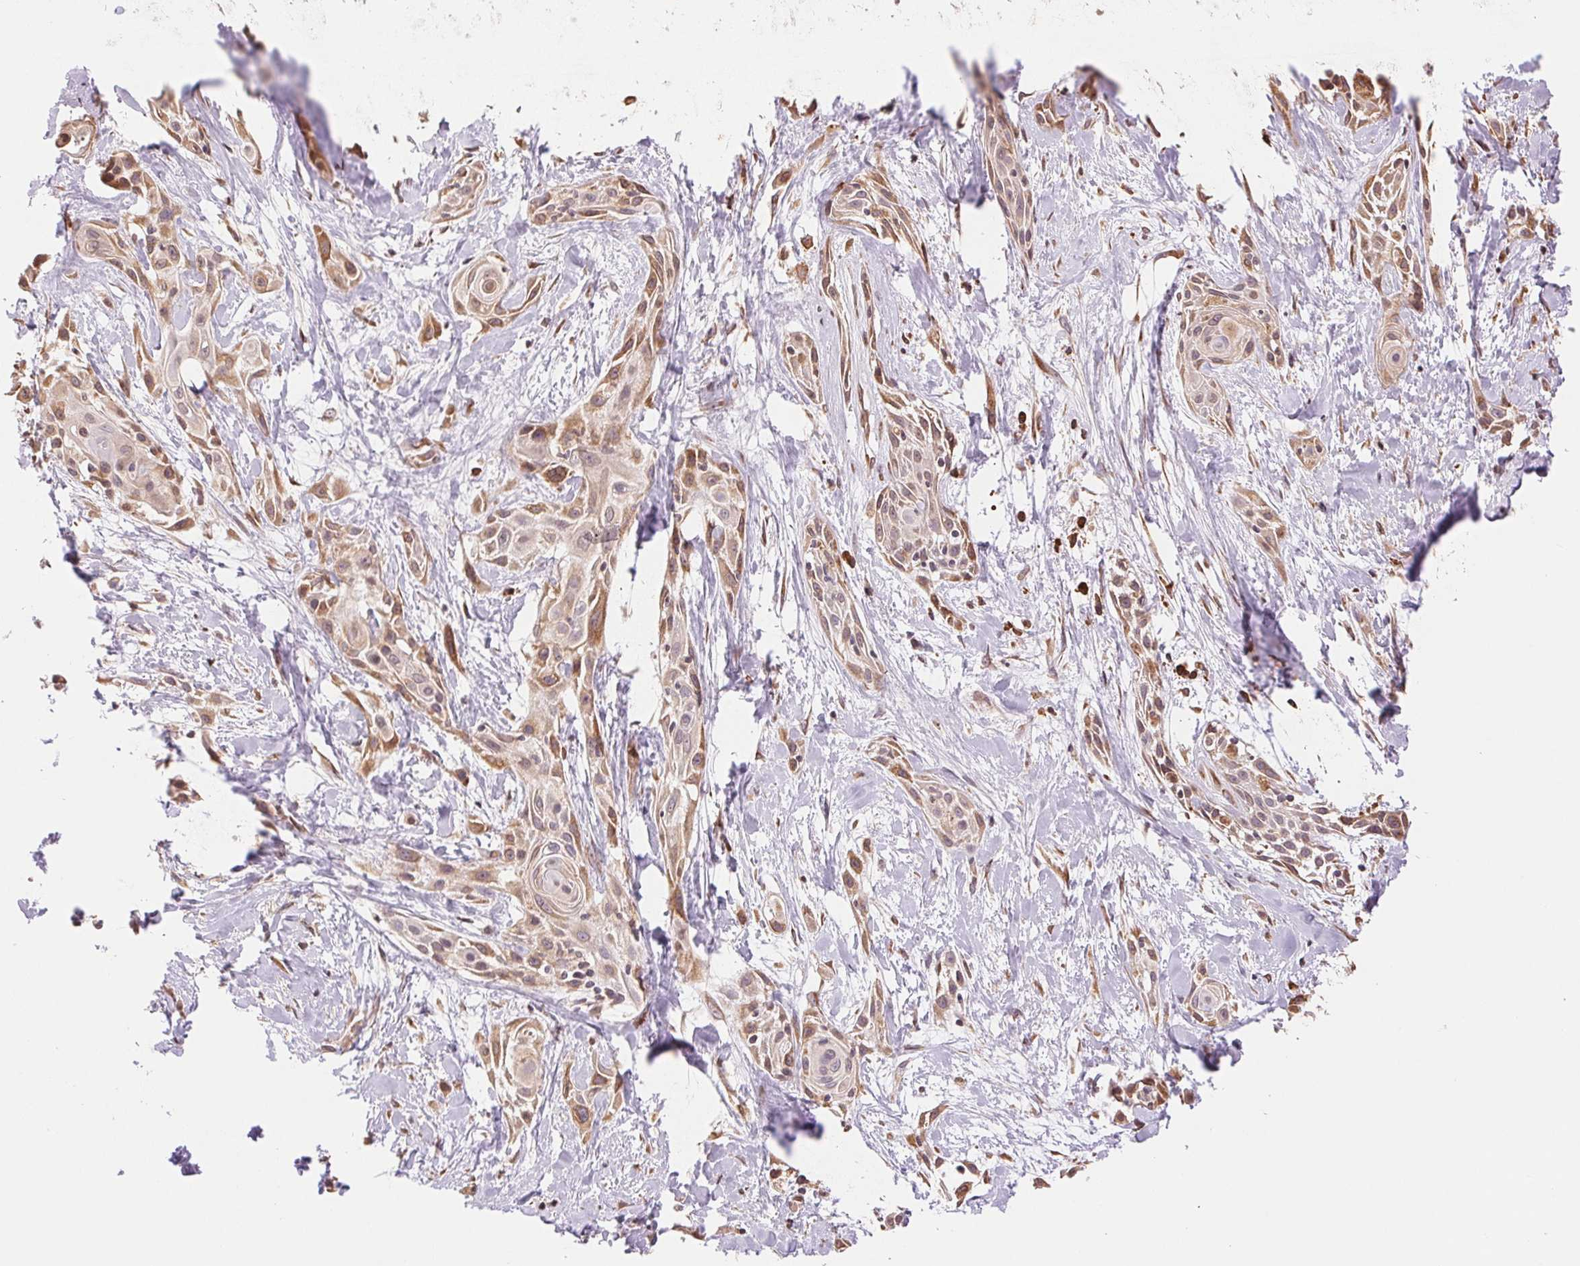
{"staining": {"intensity": "moderate", "quantity": "25%-75%", "location": "cytoplasmic/membranous"}, "tissue": "skin cancer", "cell_type": "Tumor cells", "image_type": "cancer", "snomed": [{"axis": "morphology", "description": "Squamous cell carcinoma, NOS"}, {"axis": "topography", "description": "Skin"}, {"axis": "topography", "description": "Anal"}], "caption": "Skin cancer tissue displays moderate cytoplasmic/membranous positivity in about 25%-75% of tumor cells", "gene": "RPN1", "patient": {"sex": "male", "age": 64}}